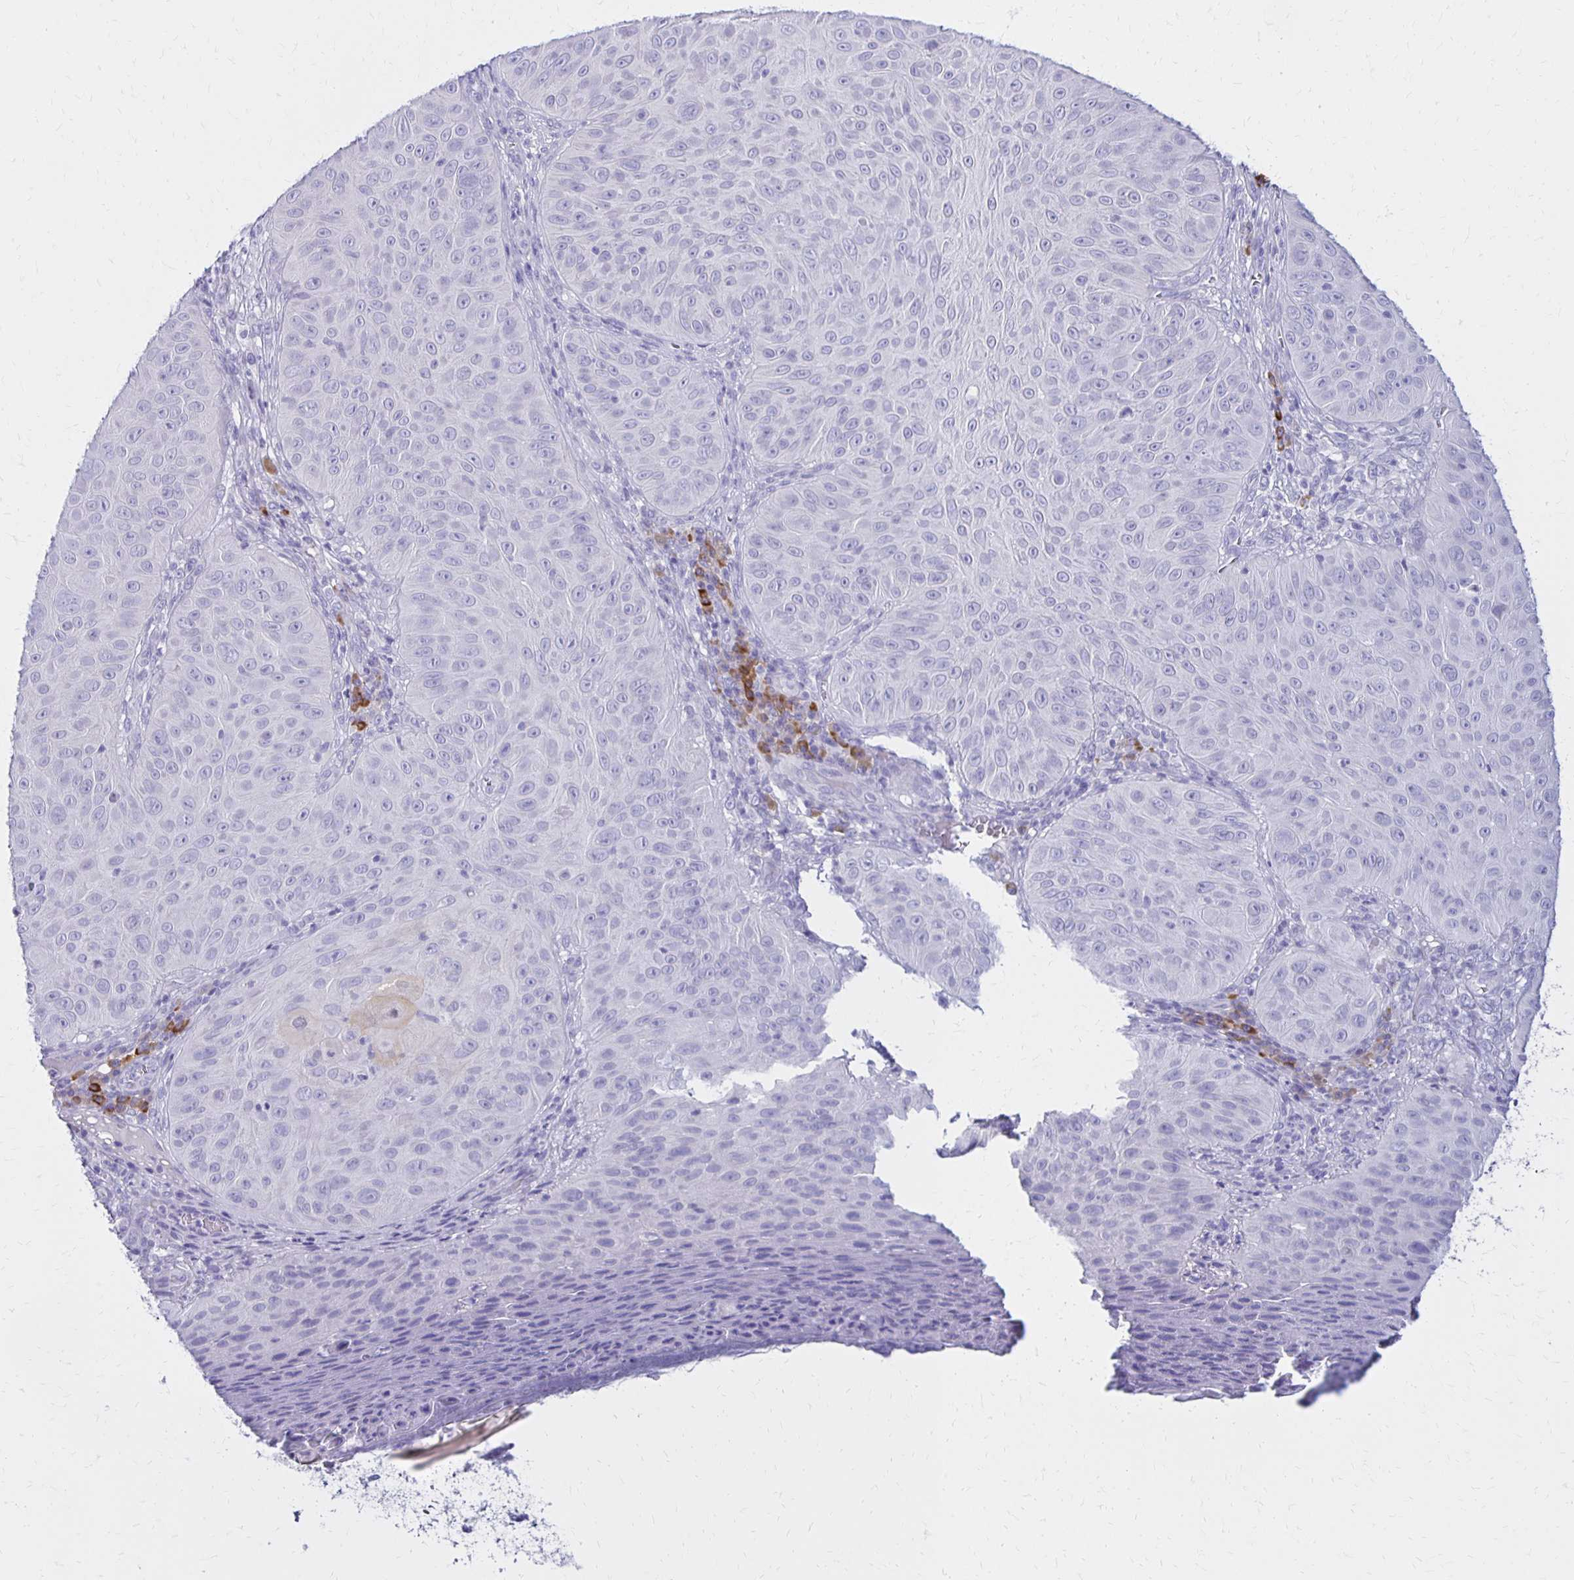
{"staining": {"intensity": "negative", "quantity": "none", "location": "none"}, "tissue": "skin cancer", "cell_type": "Tumor cells", "image_type": "cancer", "snomed": [{"axis": "morphology", "description": "Squamous cell carcinoma, NOS"}, {"axis": "topography", "description": "Skin"}], "caption": "Immunohistochemistry (IHC) micrograph of human squamous cell carcinoma (skin) stained for a protein (brown), which shows no positivity in tumor cells.", "gene": "FNTB", "patient": {"sex": "male", "age": 82}}